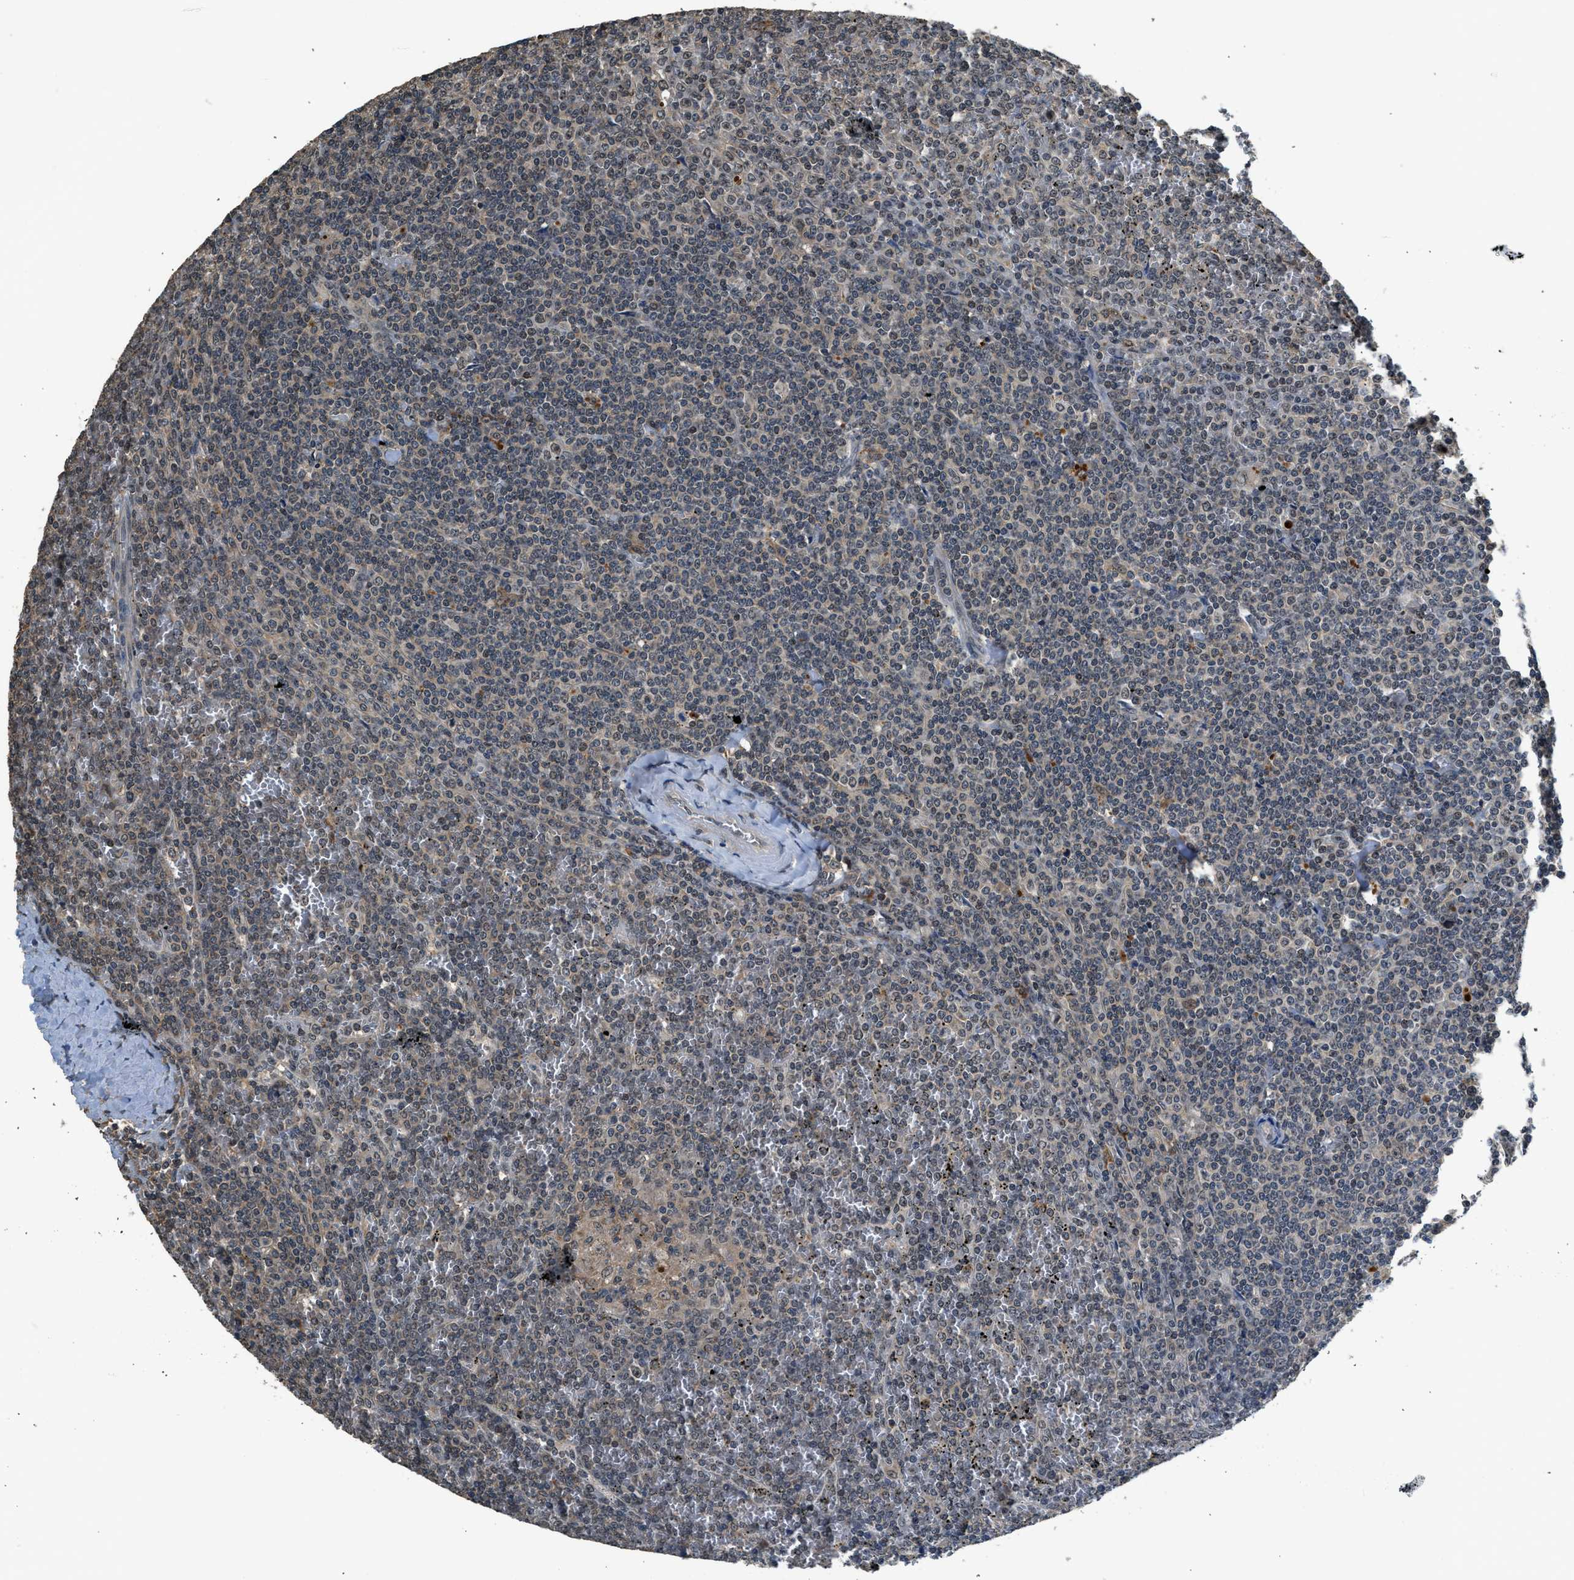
{"staining": {"intensity": "weak", "quantity": "25%-75%", "location": "nuclear"}, "tissue": "lymphoma", "cell_type": "Tumor cells", "image_type": "cancer", "snomed": [{"axis": "morphology", "description": "Malignant lymphoma, non-Hodgkin's type, Low grade"}, {"axis": "topography", "description": "Spleen"}], "caption": "Lymphoma tissue shows weak nuclear staining in approximately 25%-75% of tumor cells, visualized by immunohistochemistry. (DAB (3,3'-diaminobenzidine) = brown stain, brightfield microscopy at high magnification).", "gene": "SLC15A4", "patient": {"sex": "female", "age": 19}}